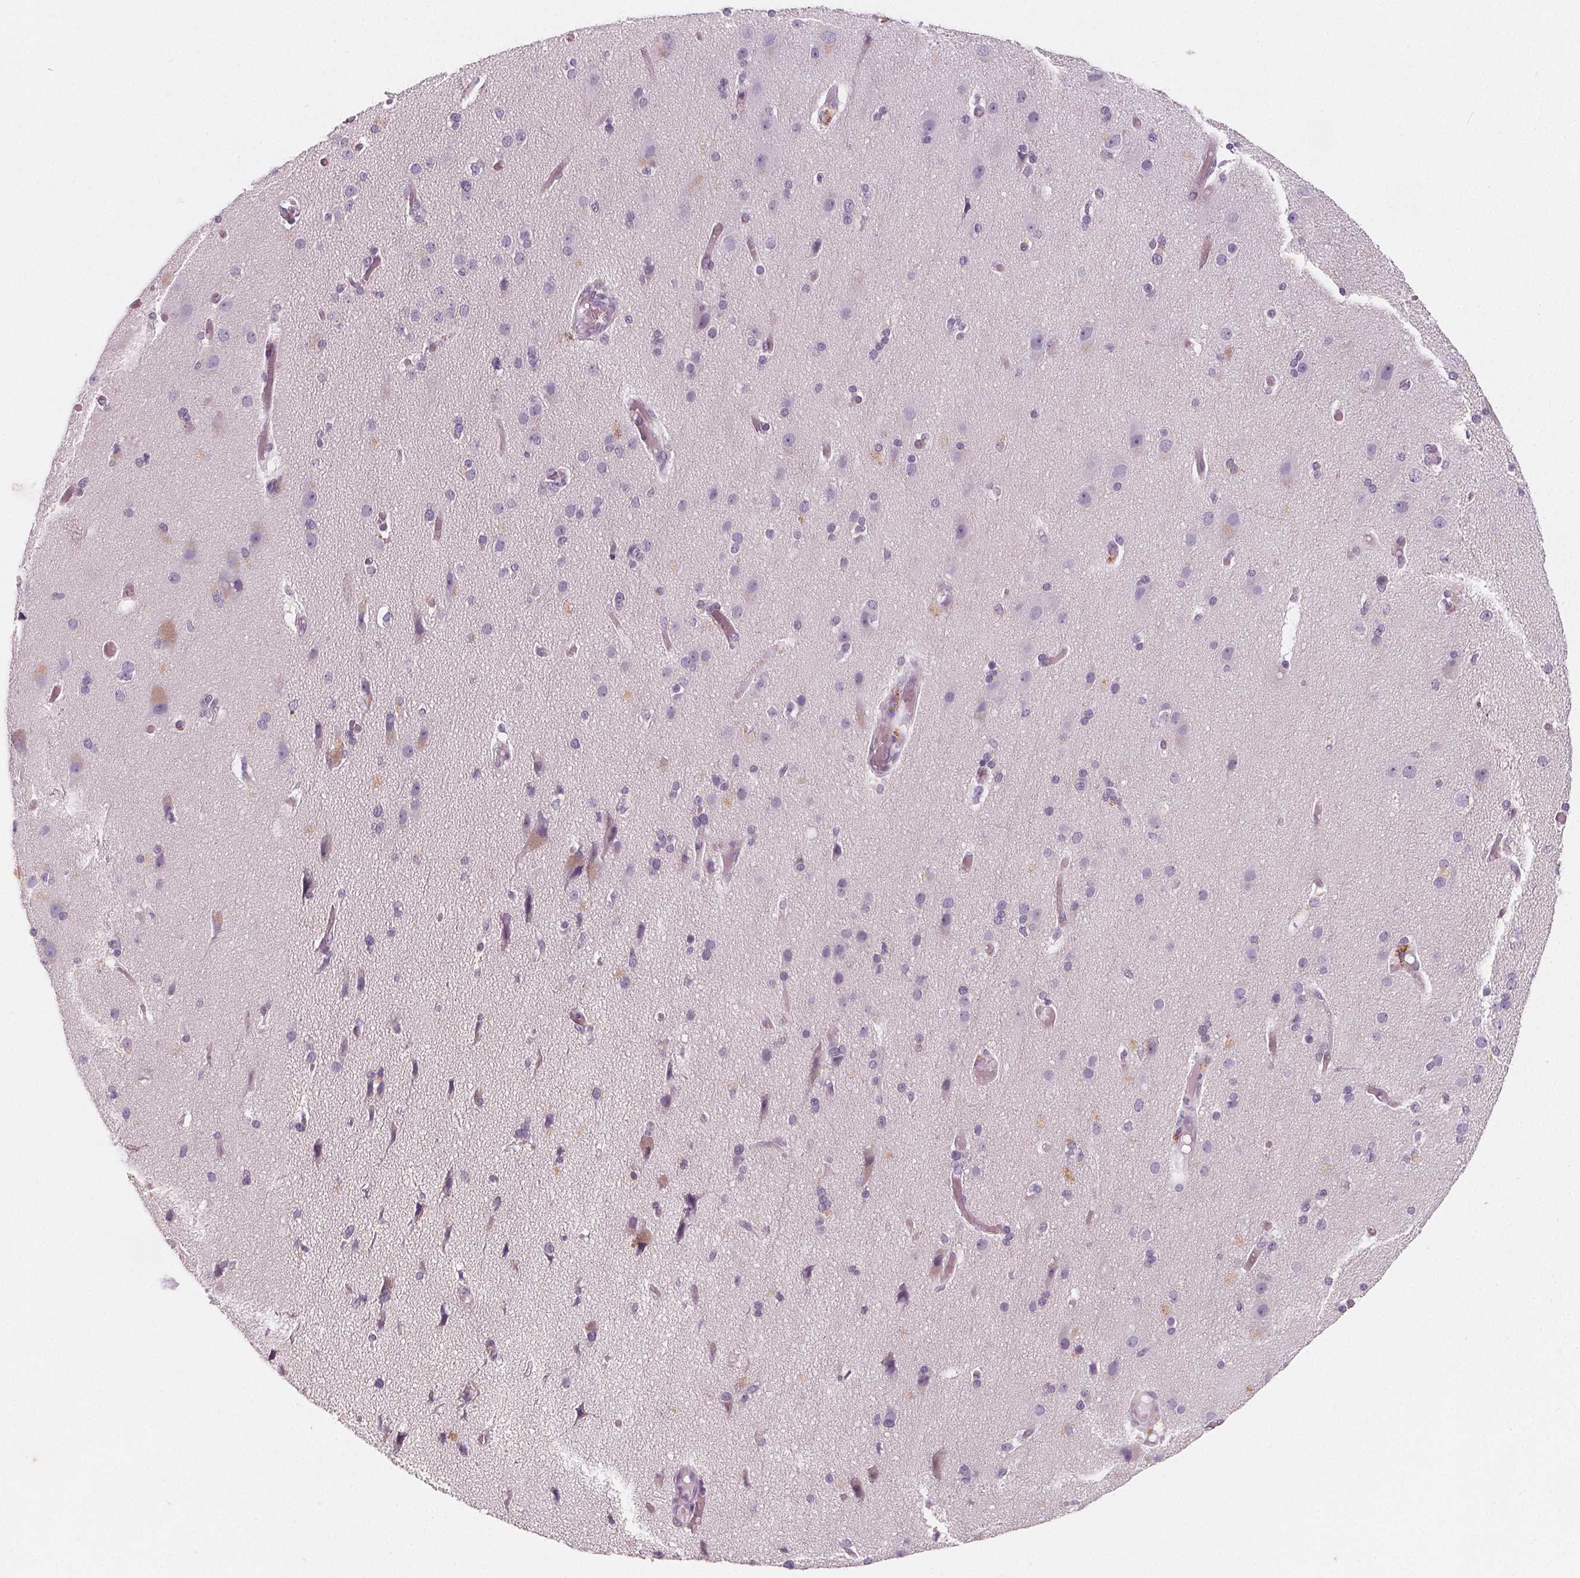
{"staining": {"intensity": "negative", "quantity": "none", "location": "none"}, "tissue": "cerebral cortex", "cell_type": "Endothelial cells", "image_type": "normal", "snomed": [{"axis": "morphology", "description": "Normal tissue, NOS"}, {"axis": "morphology", "description": "Glioma, malignant, High grade"}, {"axis": "topography", "description": "Cerebral cortex"}], "caption": "Endothelial cells are negative for brown protein staining in benign cerebral cortex. Brightfield microscopy of immunohistochemistry (IHC) stained with DAB (brown) and hematoxylin (blue), captured at high magnification.", "gene": "DBX2", "patient": {"sex": "male", "age": 71}}